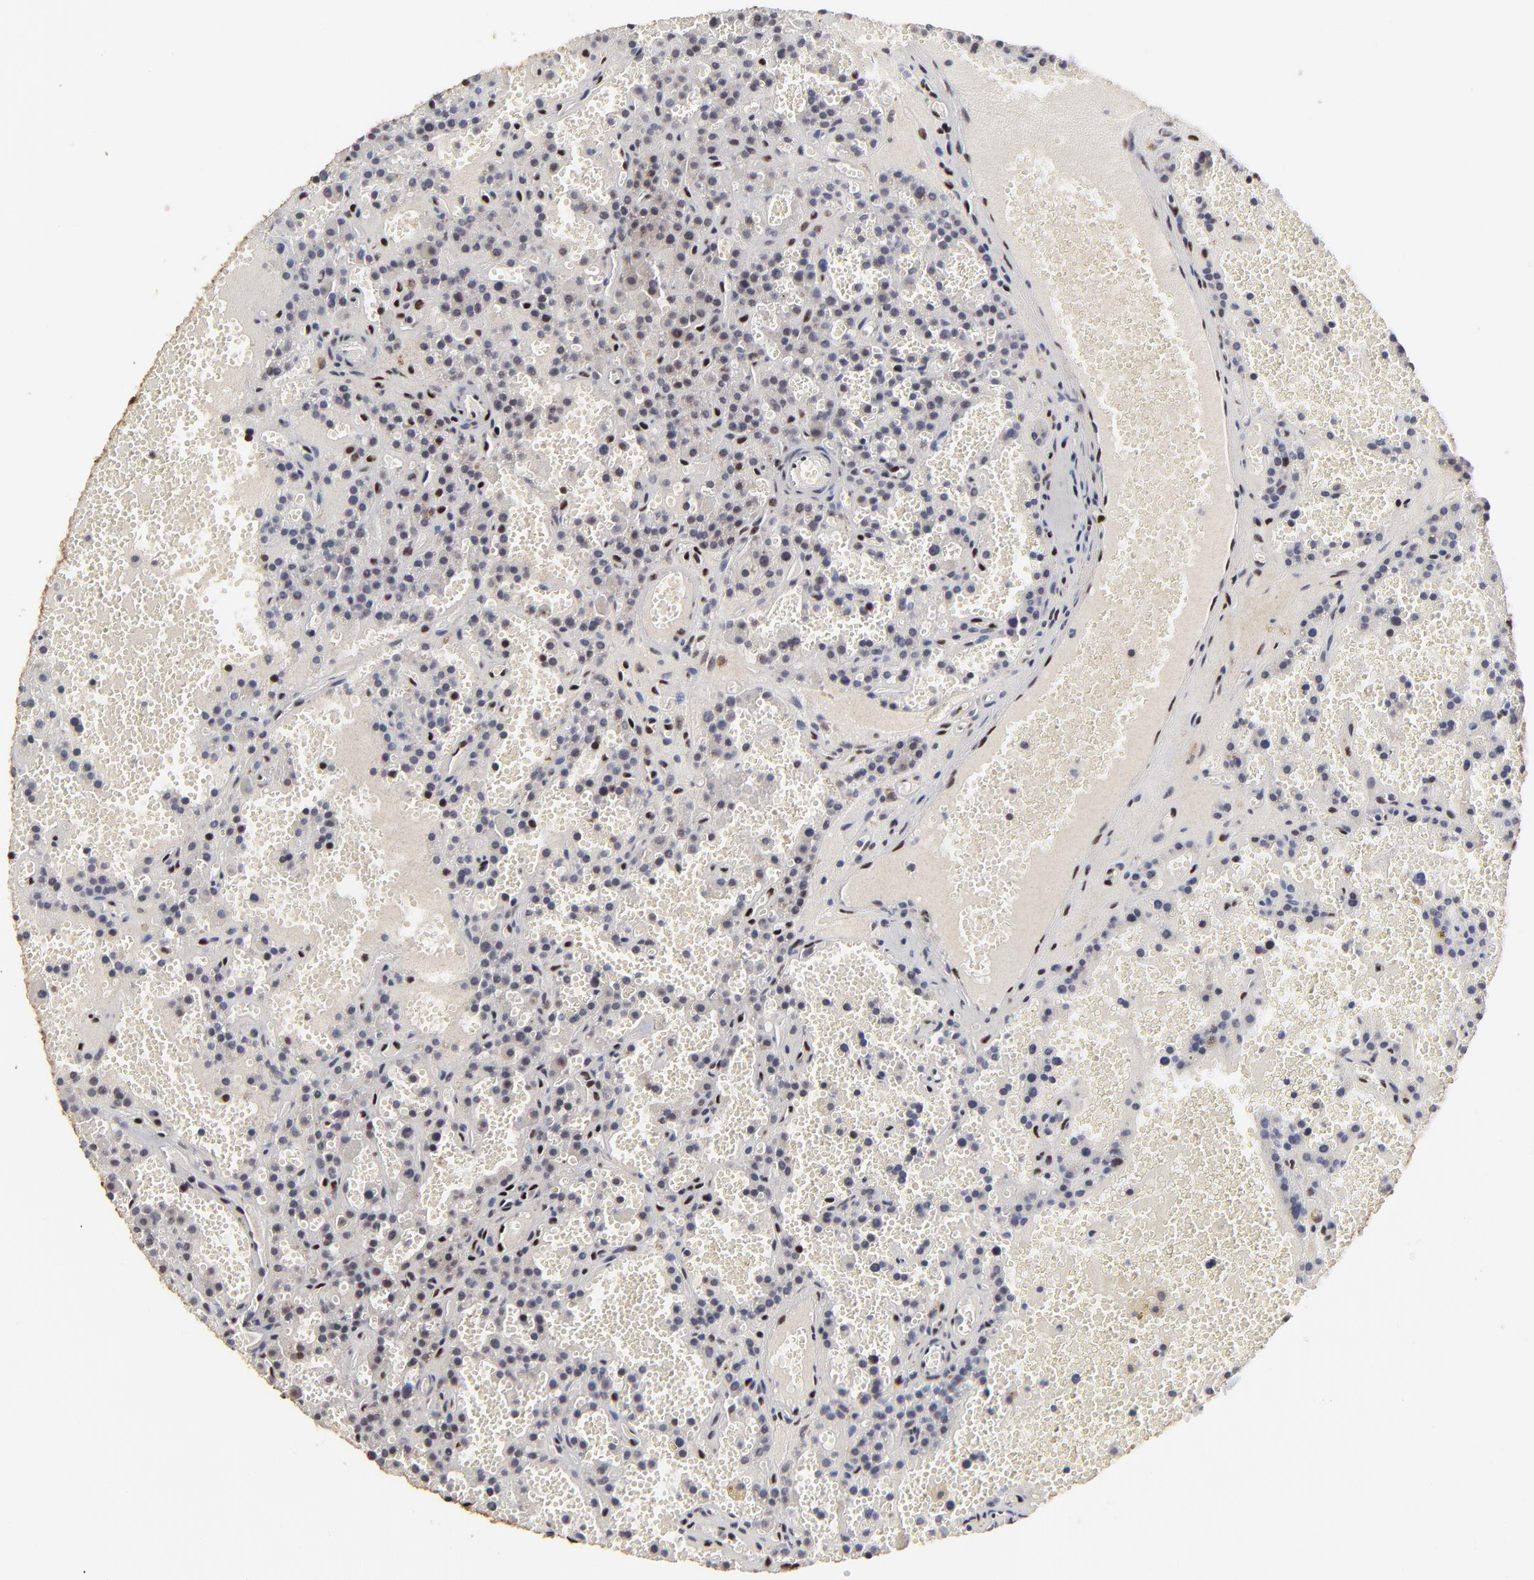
{"staining": {"intensity": "moderate", "quantity": "<25%", "location": "nuclear"}, "tissue": "parathyroid gland", "cell_type": "Glandular cells", "image_type": "normal", "snomed": [{"axis": "morphology", "description": "Normal tissue, NOS"}, {"axis": "topography", "description": "Parathyroid gland"}], "caption": "DAB immunohistochemical staining of normal parathyroid gland exhibits moderate nuclear protein positivity in approximately <25% of glandular cells. The staining is performed using DAB (3,3'-diaminobenzidine) brown chromogen to label protein expression. The nuclei are counter-stained blue using hematoxylin.", "gene": "RBM22", "patient": {"sex": "male", "age": 25}}